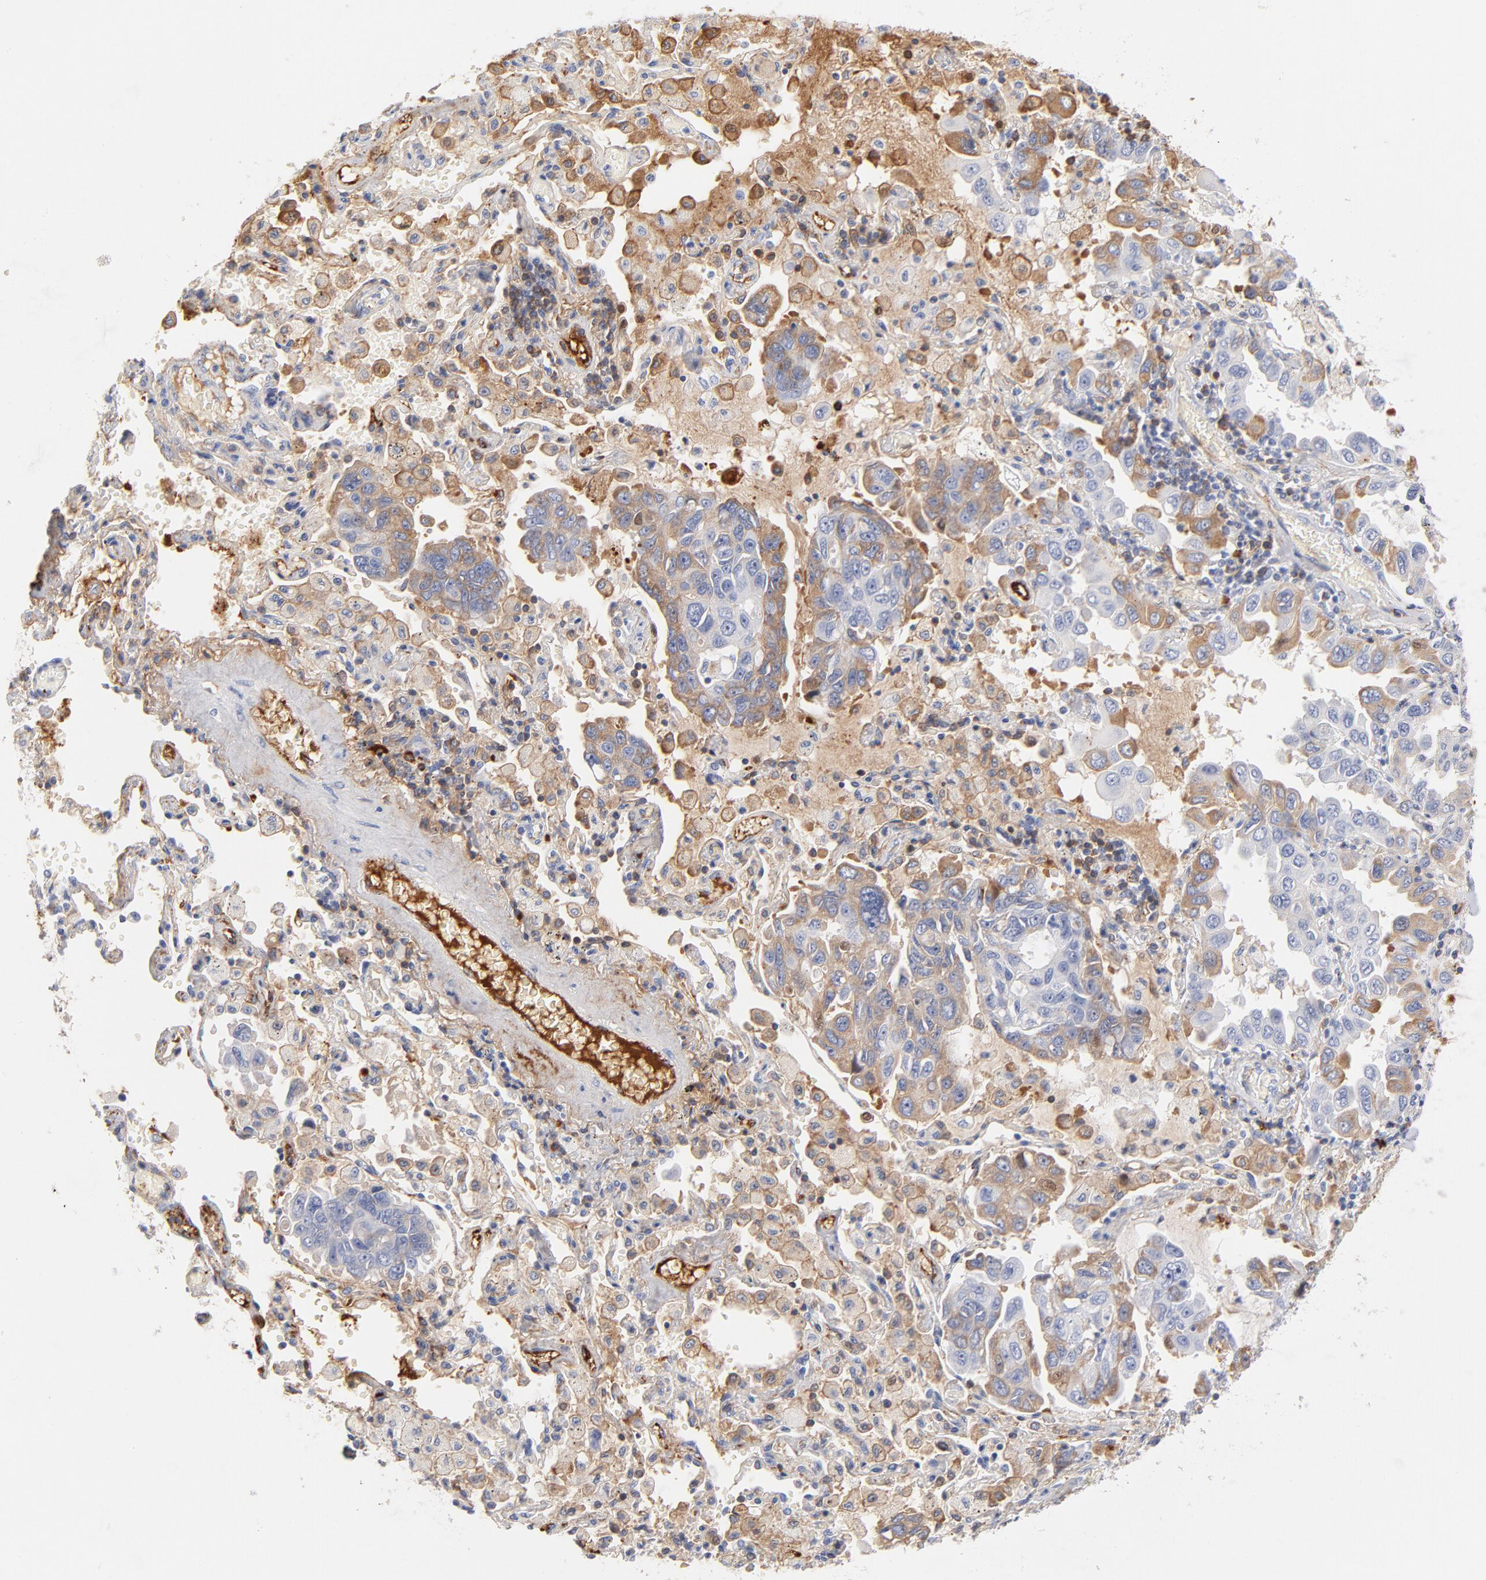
{"staining": {"intensity": "weak", "quantity": "<25%", "location": "cytoplasmic/membranous"}, "tissue": "lung cancer", "cell_type": "Tumor cells", "image_type": "cancer", "snomed": [{"axis": "morphology", "description": "Adenocarcinoma, NOS"}, {"axis": "topography", "description": "Lung"}], "caption": "Histopathology image shows no significant protein staining in tumor cells of lung cancer (adenocarcinoma).", "gene": "PLAT", "patient": {"sex": "male", "age": 64}}